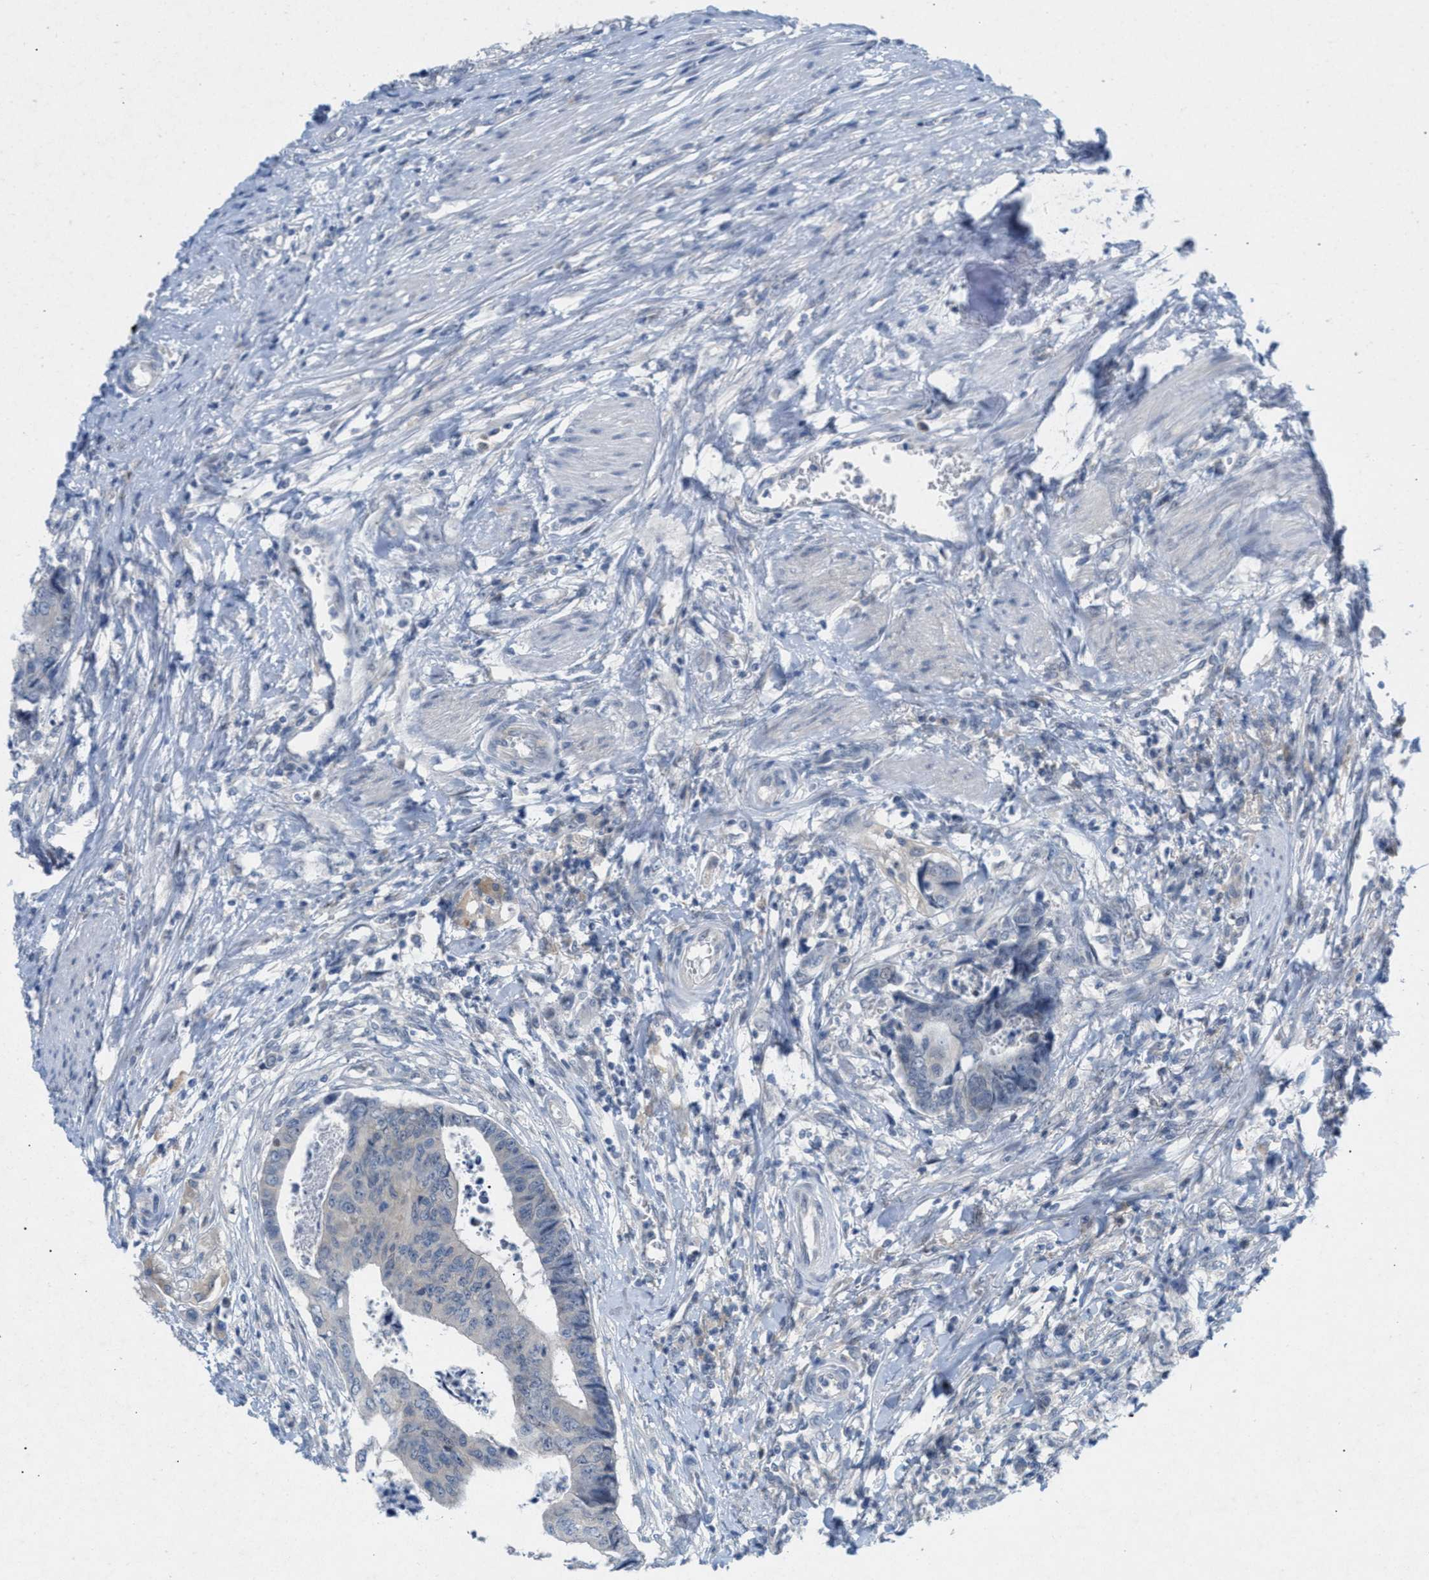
{"staining": {"intensity": "negative", "quantity": "none", "location": "none"}, "tissue": "colorectal cancer", "cell_type": "Tumor cells", "image_type": "cancer", "snomed": [{"axis": "morphology", "description": "Adenocarcinoma, NOS"}, {"axis": "topography", "description": "Rectum"}], "caption": "The IHC image has no significant positivity in tumor cells of colorectal adenocarcinoma tissue.", "gene": "WIPI2", "patient": {"sex": "male", "age": 84}}